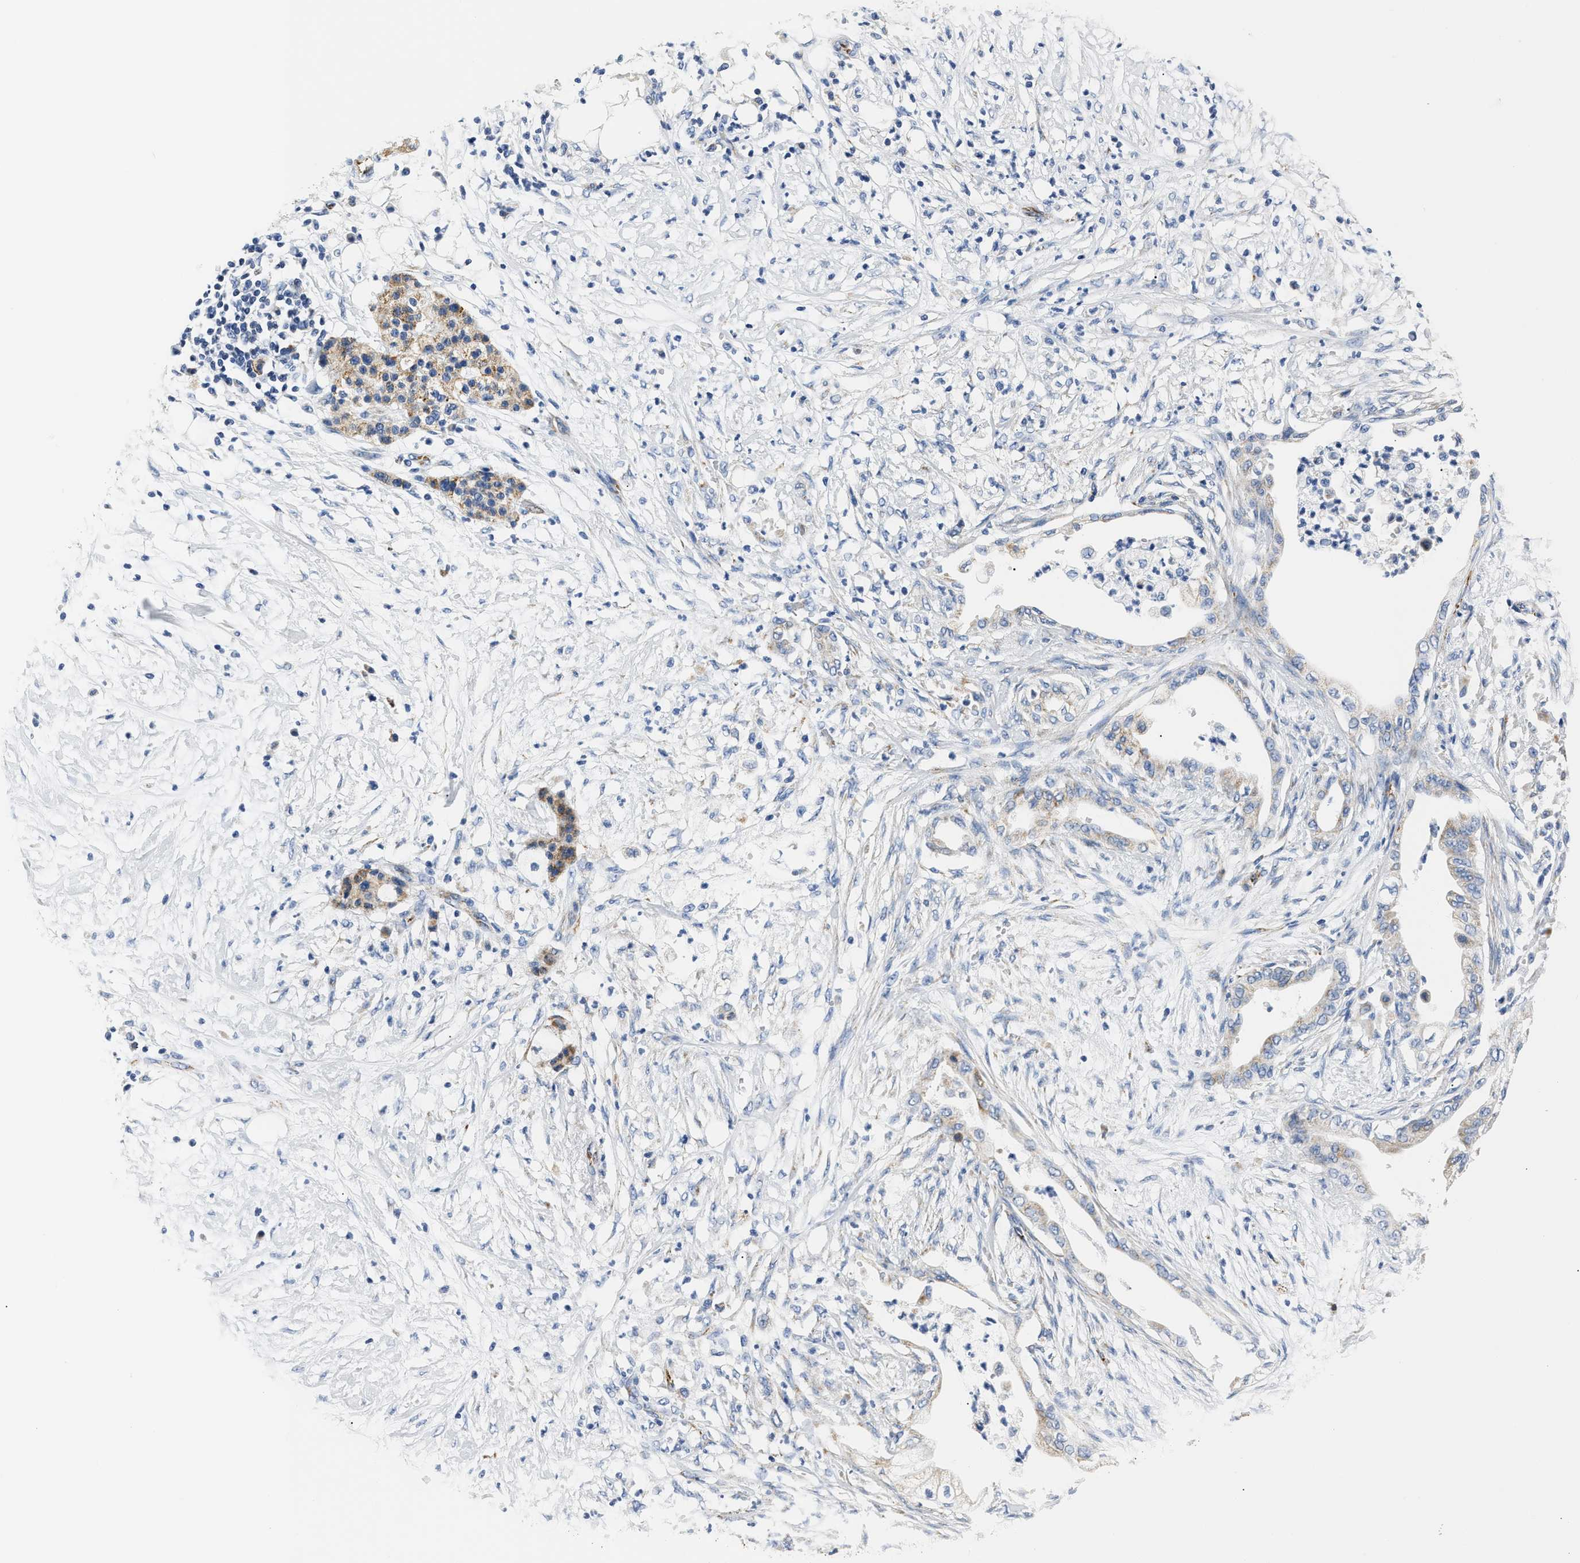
{"staining": {"intensity": "weak", "quantity": "25%-75%", "location": "cytoplasmic/membranous"}, "tissue": "pancreatic cancer", "cell_type": "Tumor cells", "image_type": "cancer", "snomed": [{"axis": "morphology", "description": "Normal tissue, NOS"}, {"axis": "morphology", "description": "Adenocarcinoma, NOS"}, {"axis": "topography", "description": "Pancreas"}, {"axis": "topography", "description": "Duodenum"}], "caption": "The histopathology image displays a brown stain indicating the presence of a protein in the cytoplasmic/membranous of tumor cells in pancreatic cancer (adenocarcinoma).", "gene": "AMACR", "patient": {"sex": "female", "age": 60}}